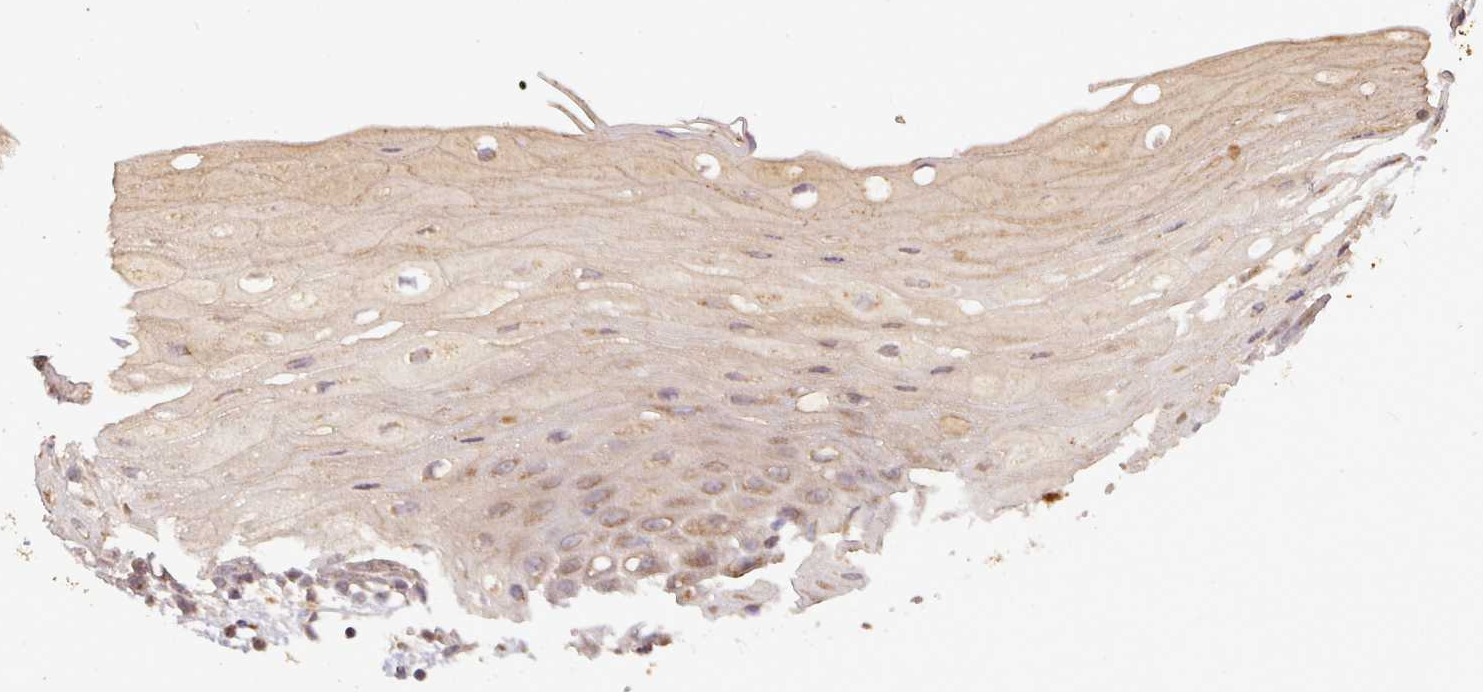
{"staining": {"intensity": "moderate", "quantity": ">75%", "location": "cytoplasmic/membranous"}, "tissue": "oral mucosa", "cell_type": "Squamous epithelial cells", "image_type": "normal", "snomed": [{"axis": "morphology", "description": "Normal tissue, NOS"}, {"axis": "topography", "description": "Oral tissue"}, {"axis": "topography", "description": "Tounge, NOS"}], "caption": "A histopathology image of oral mucosa stained for a protein reveals moderate cytoplasmic/membranous brown staining in squamous epithelial cells.", "gene": "YPEL1", "patient": {"sex": "female", "age": 59}}